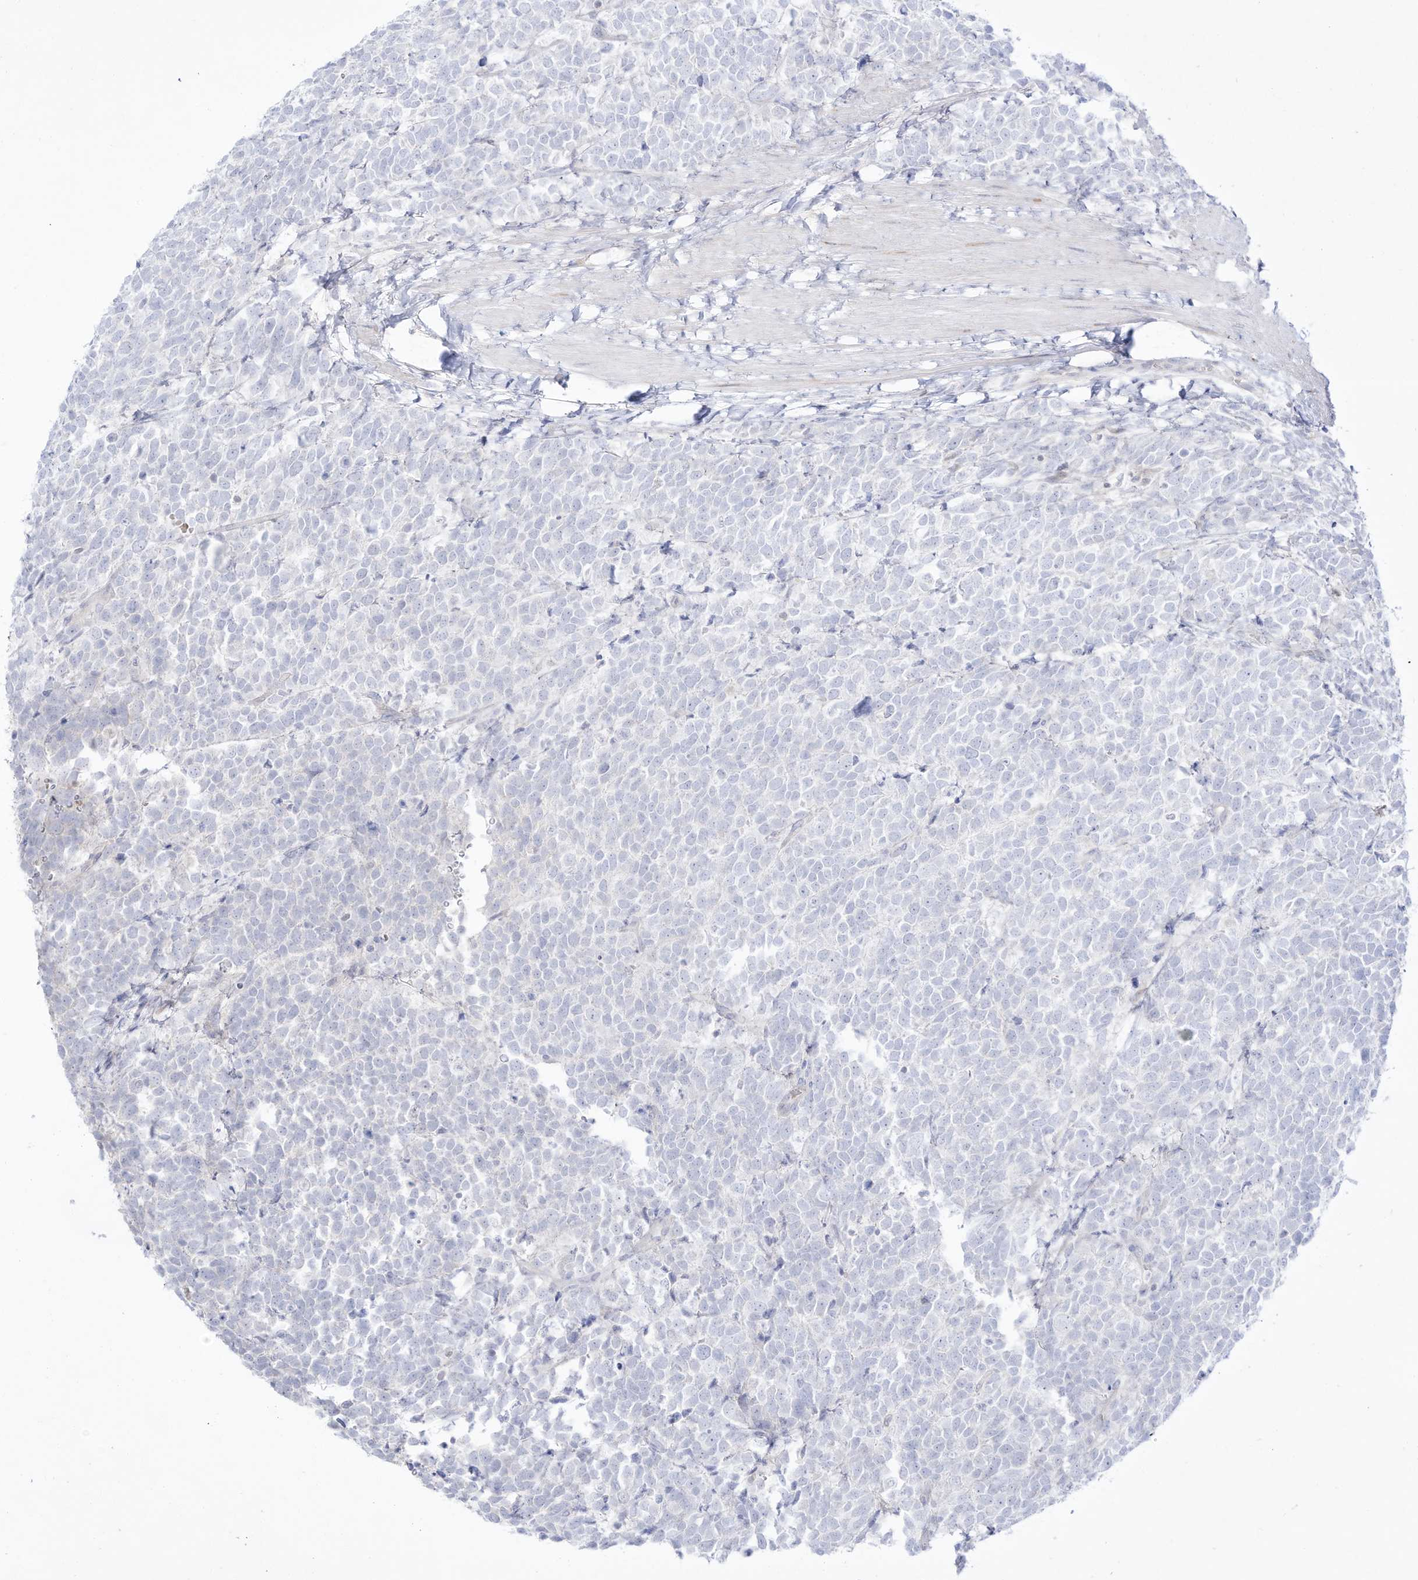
{"staining": {"intensity": "negative", "quantity": "none", "location": "none"}, "tissue": "urothelial cancer", "cell_type": "Tumor cells", "image_type": "cancer", "snomed": [{"axis": "morphology", "description": "Urothelial carcinoma, High grade"}, {"axis": "topography", "description": "Urinary bladder"}], "caption": "Immunohistochemical staining of urothelial carcinoma (high-grade) demonstrates no significant staining in tumor cells. (DAB immunohistochemistry (IHC) visualized using brightfield microscopy, high magnification).", "gene": "DMKN", "patient": {"sex": "female", "age": 82}}